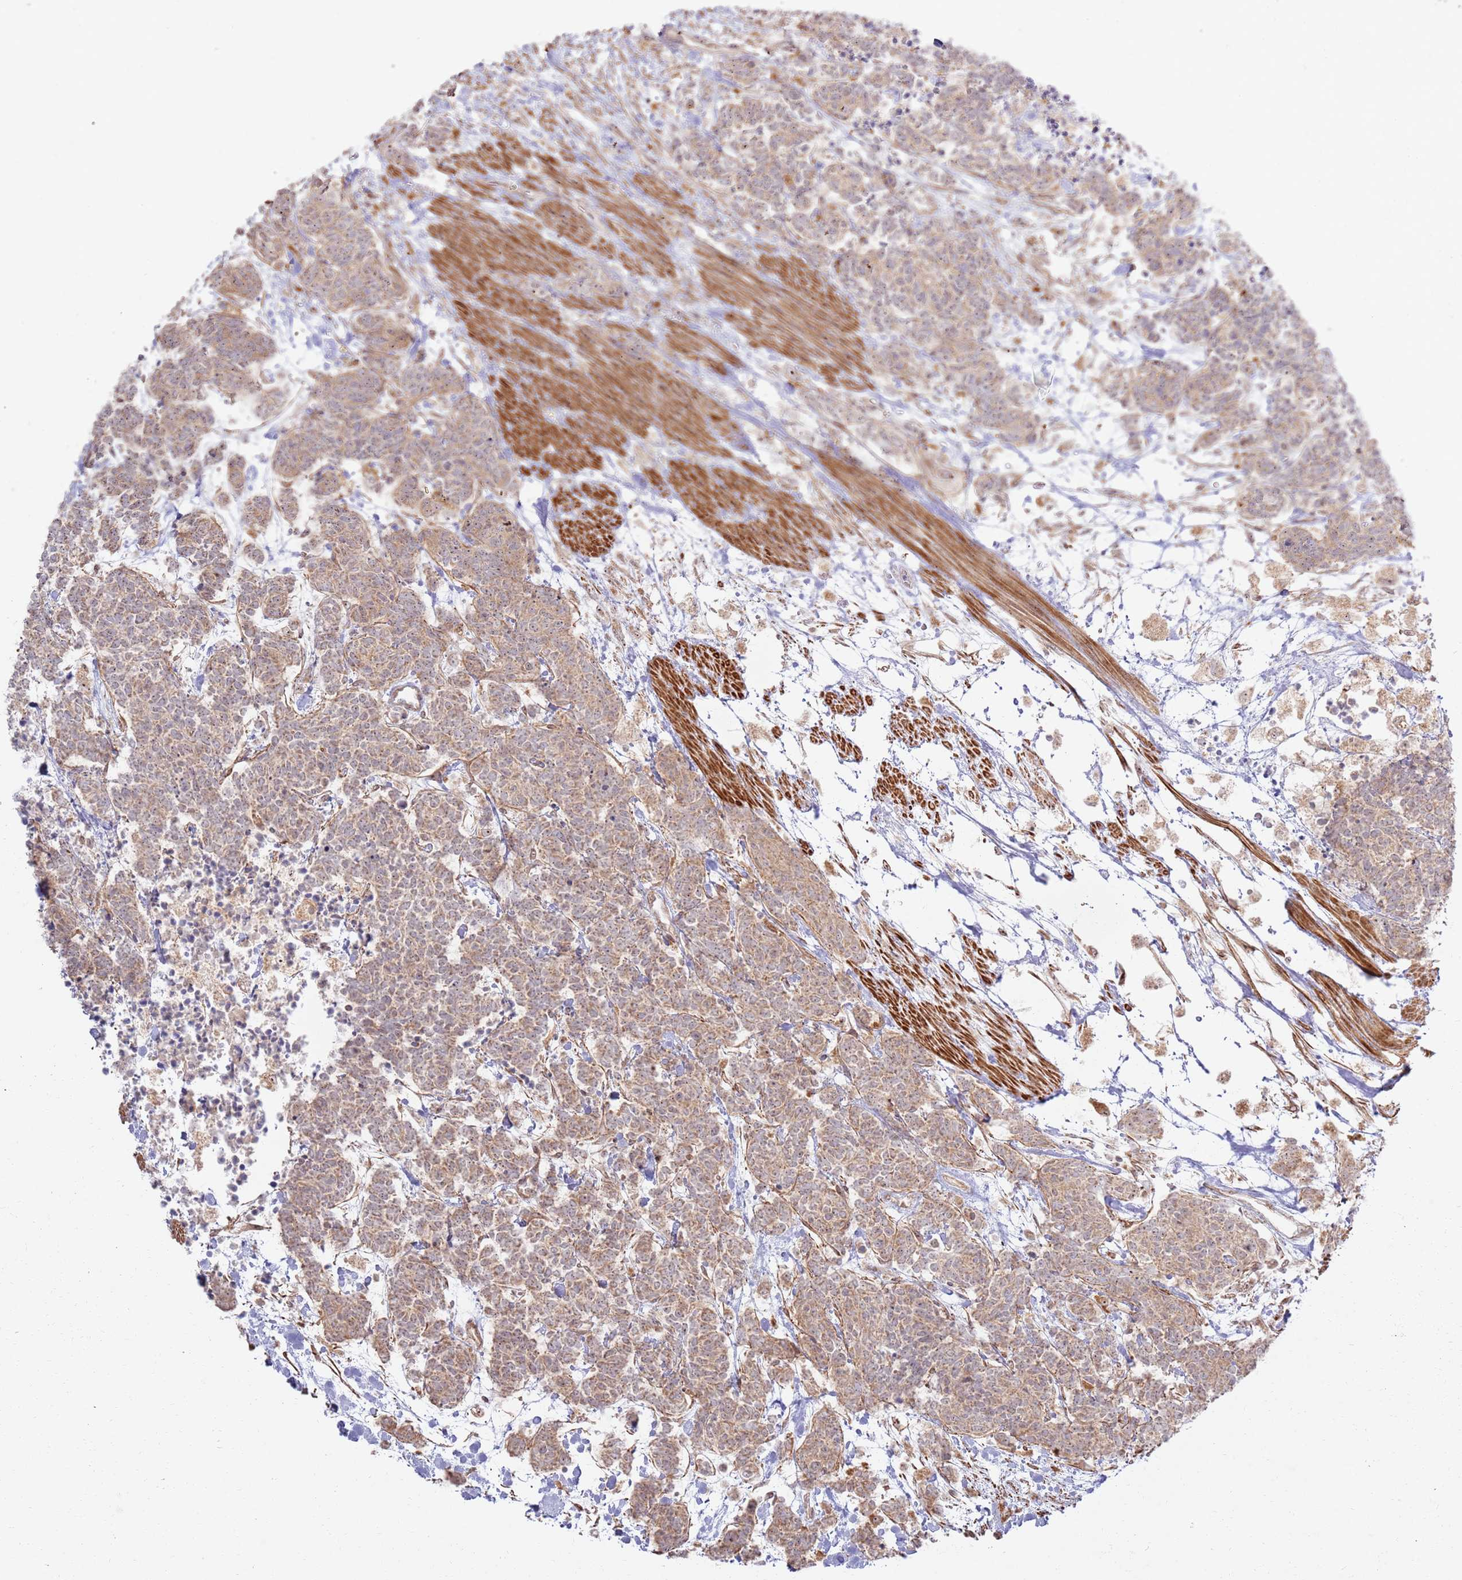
{"staining": {"intensity": "weak", "quantity": ">75%", "location": "cytoplasmic/membranous"}, "tissue": "carcinoid", "cell_type": "Tumor cells", "image_type": "cancer", "snomed": [{"axis": "morphology", "description": "Carcinoma, NOS"}, {"axis": "morphology", "description": "Carcinoid, malignant, NOS"}, {"axis": "topography", "description": "Prostate"}], "caption": "A brown stain highlights weak cytoplasmic/membranous expression of a protein in human carcinoid (malignant) tumor cells. (brown staining indicates protein expression, while blue staining denotes nuclei).", "gene": "CNPY1", "patient": {"sex": "male", "age": 57}}